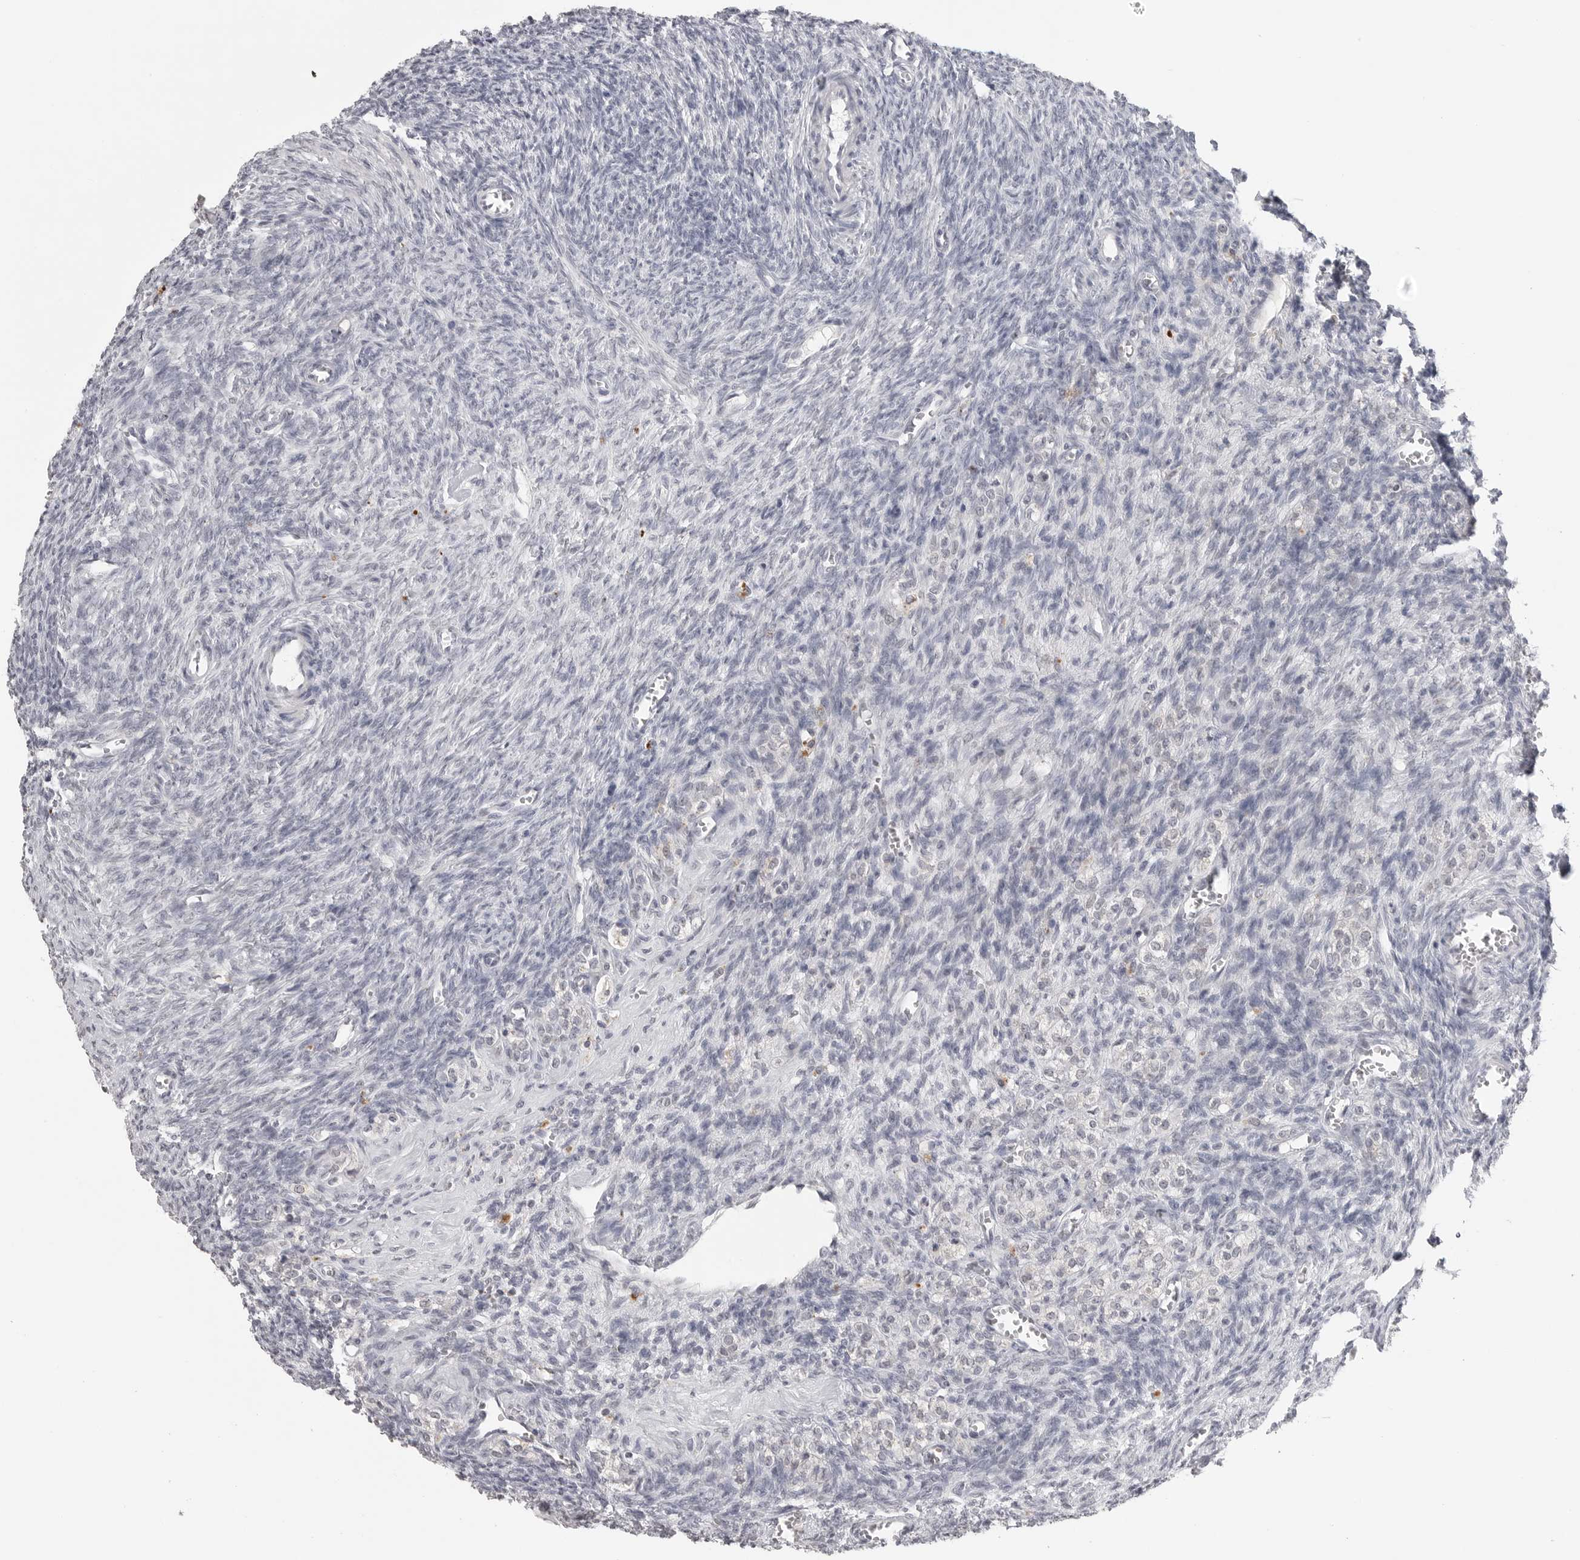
{"staining": {"intensity": "negative", "quantity": "none", "location": "none"}, "tissue": "ovary", "cell_type": "Ovarian stroma cells", "image_type": "normal", "snomed": [{"axis": "morphology", "description": "Normal tissue, NOS"}, {"axis": "topography", "description": "Ovary"}], "caption": "This histopathology image is of benign ovary stained with IHC to label a protein in brown with the nuclei are counter-stained blue. There is no staining in ovarian stroma cells. The staining is performed using DAB brown chromogen with nuclei counter-stained in using hematoxylin.", "gene": "PRSS1", "patient": {"sex": "female", "age": 27}}